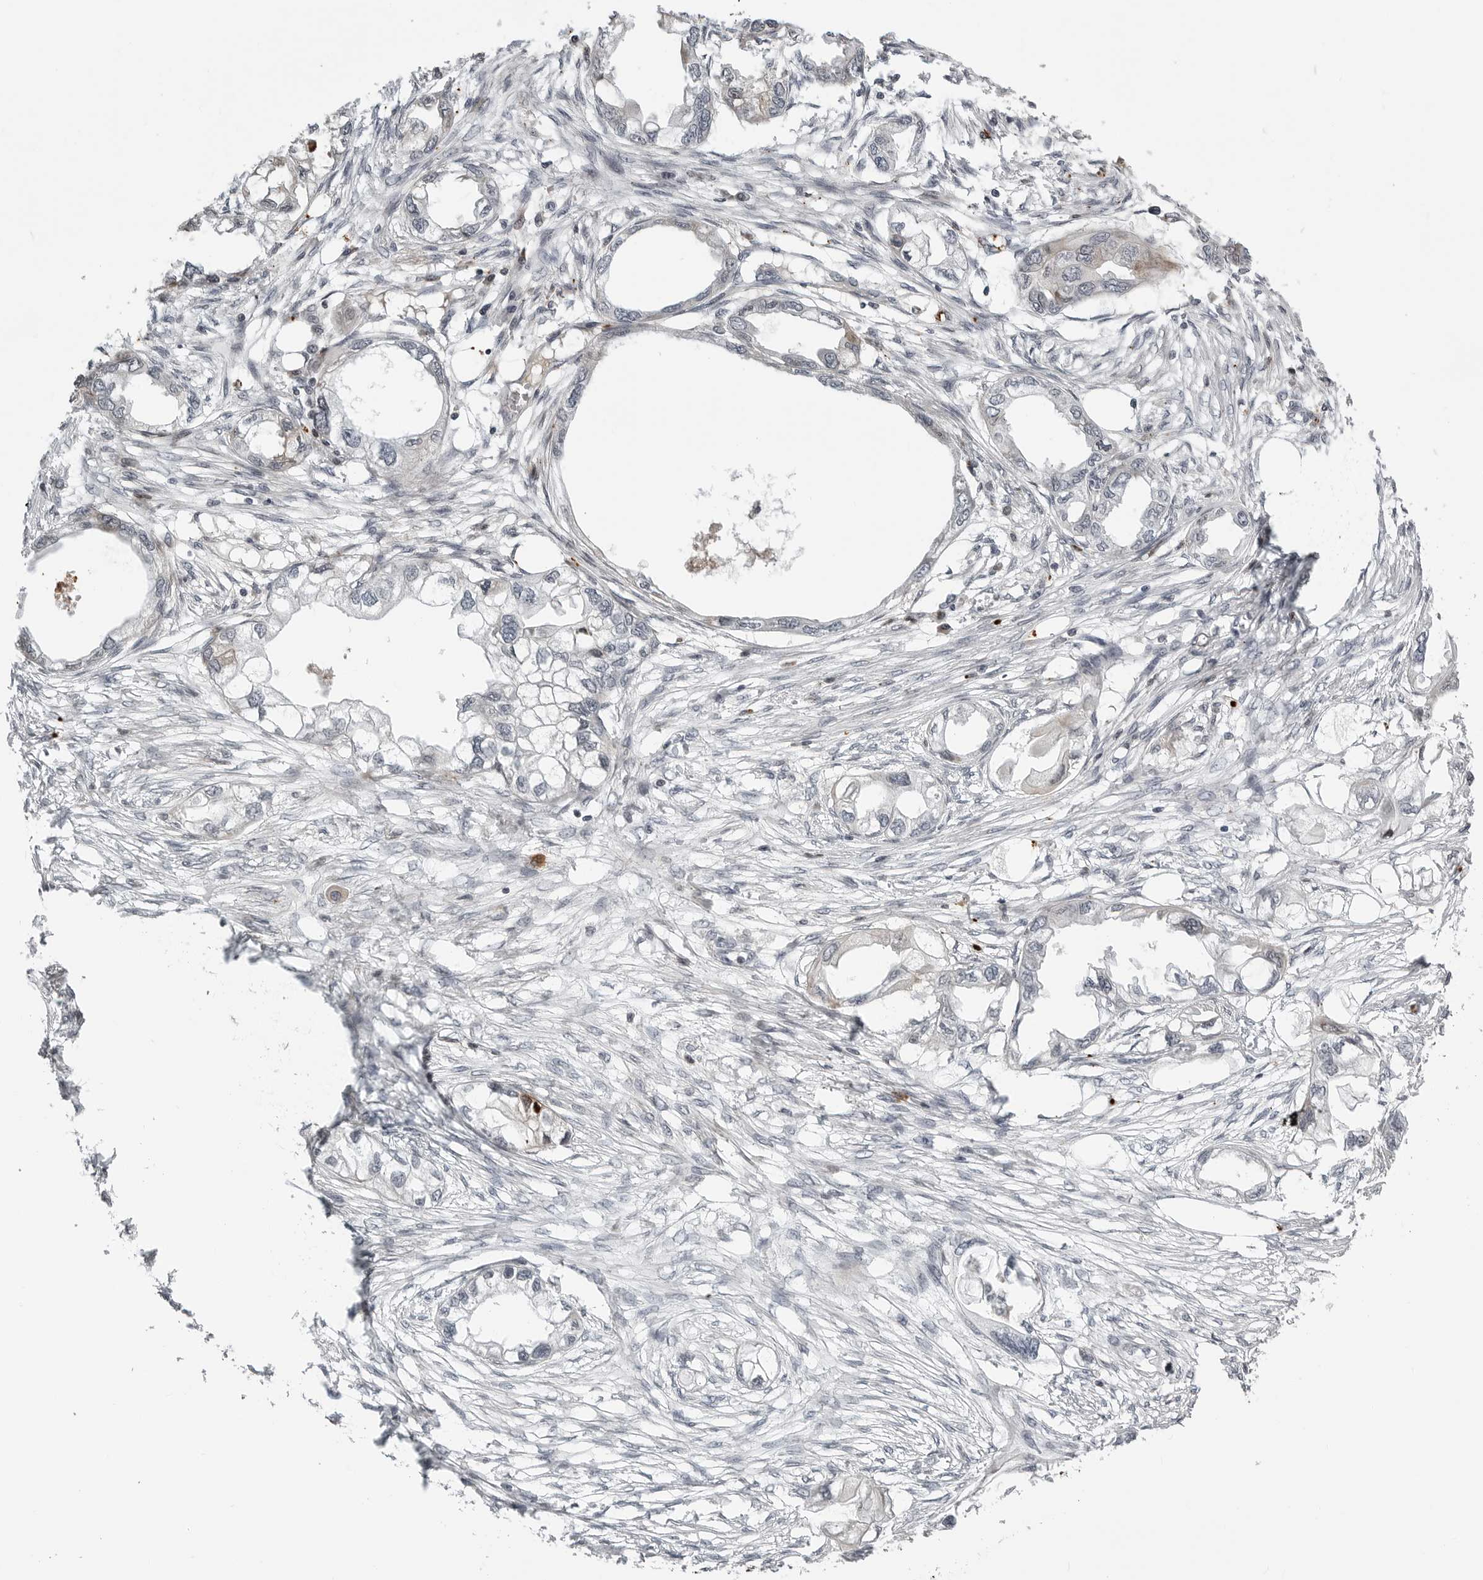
{"staining": {"intensity": "negative", "quantity": "none", "location": "none"}, "tissue": "endometrial cancer", "cell_type": "Tumor cells", "image_type": "cancer", "snomed": [{"axis": "morphology", "description": "Adenocarcinoma, NOS"}, {"axis": "morphology", "description": "Adenocarcinoma, metastatic, NOS"}, {"axis": "topography", "description": "Adipose tissue"}, {"axis": "topography", "description": "Endometrium"}], "caption": "An IHC micrograph of endometrial adenocarcinoma is shown. There is no staining in tumor cells of endometrial adenocarcinoma.", "gene": "CXCR5", "patient": {"sex": "female", "age": 67}}